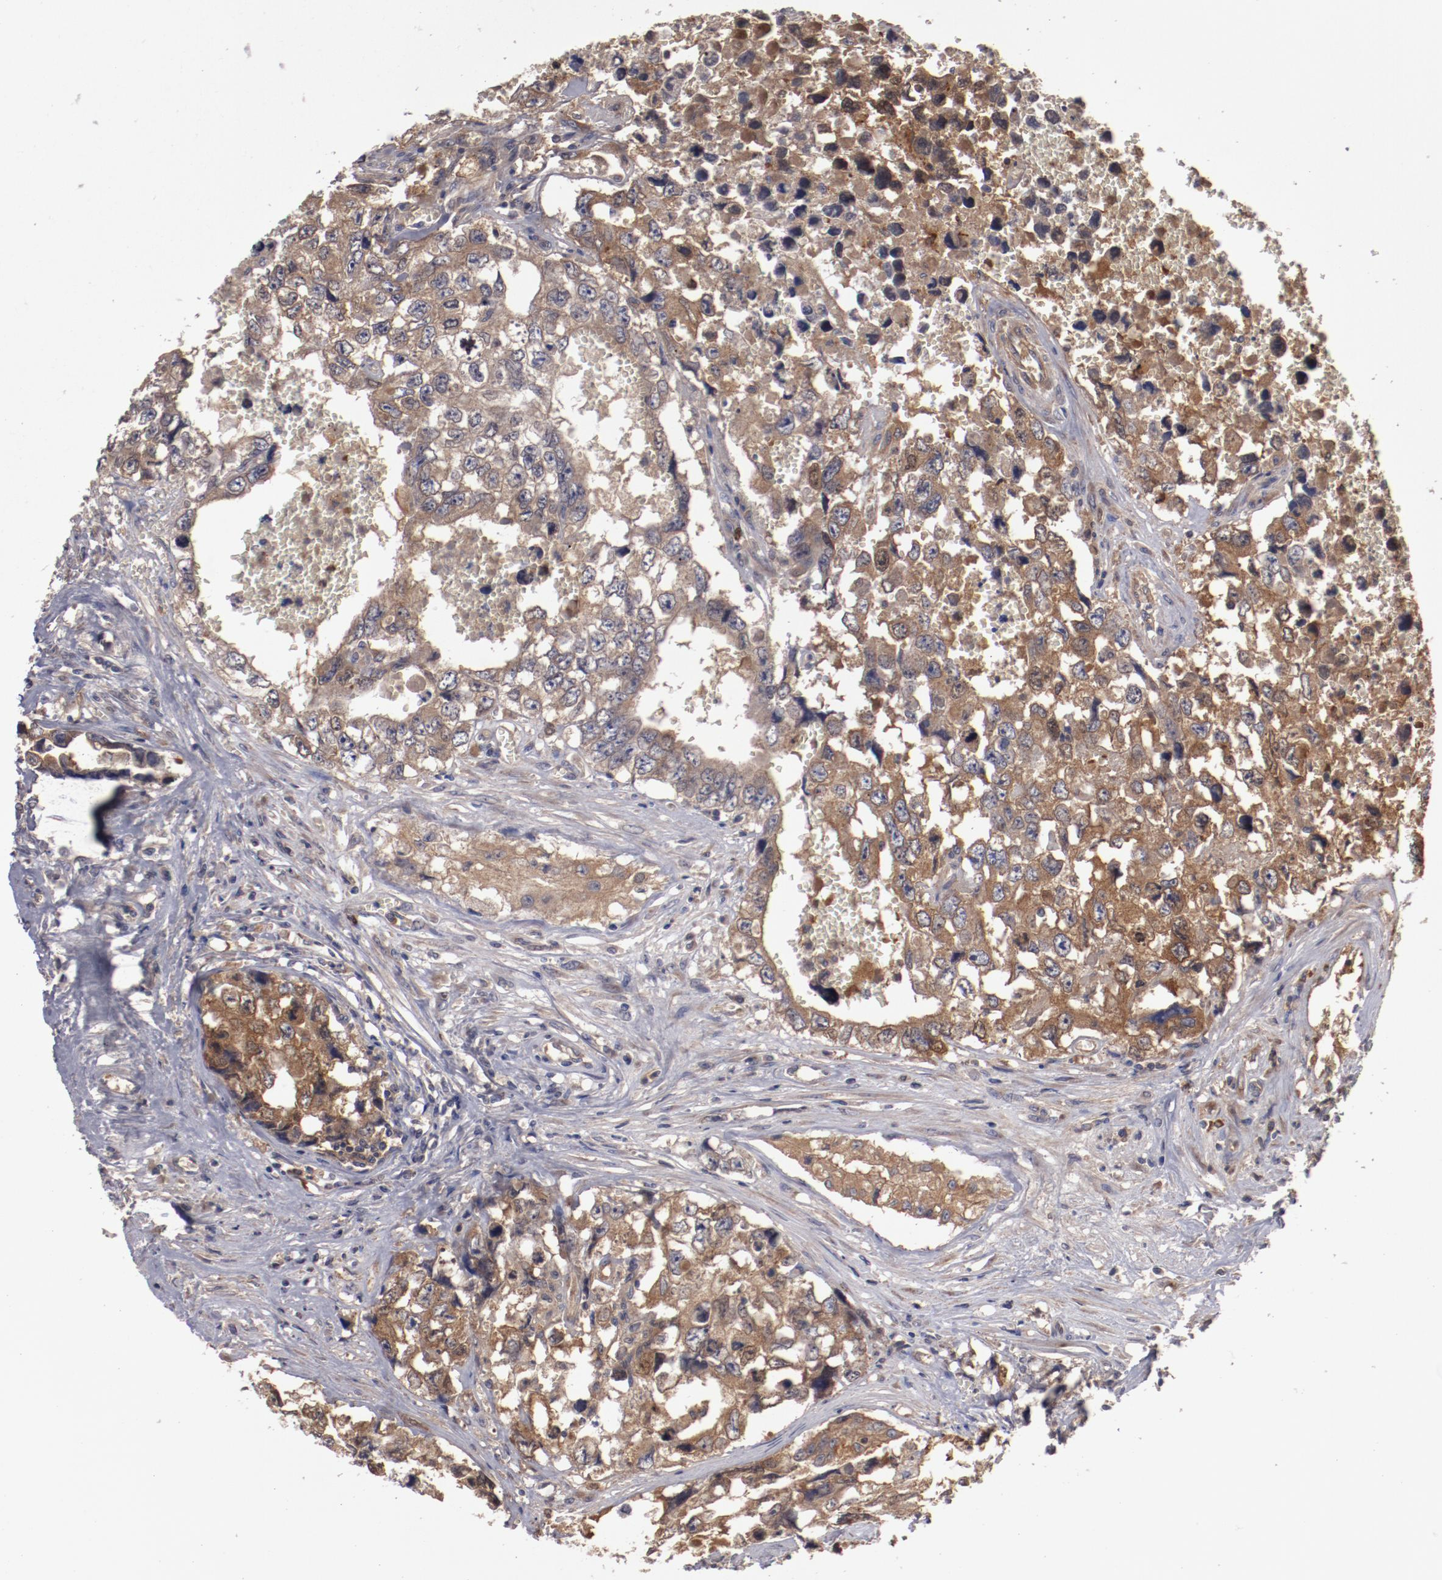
{"staining": {"intensity": "moderate", "quantity": ">75%", "location": "cytoplasmic/membranous,nuclear"}, "tissue": "testis cancer", "cell_type": "Tumor cells", "image_type": "cancer", "snomed": [{"axis": "morphology", "description": "Carcinoma, Embryonal, NOS"}, {"axis": "topography", "description": "Testis"}], "caption": "DAB (3,3'-diaminobenzidine) immunohistochemical staining of human embryonal carcinoma (testis) demonstrates moderate cytoplasmic/membranous and nuclear protein expression in about >75% of tumor cells.", "gene": "SERPINA7", "patient": {"sex": "male", "age": 31}}